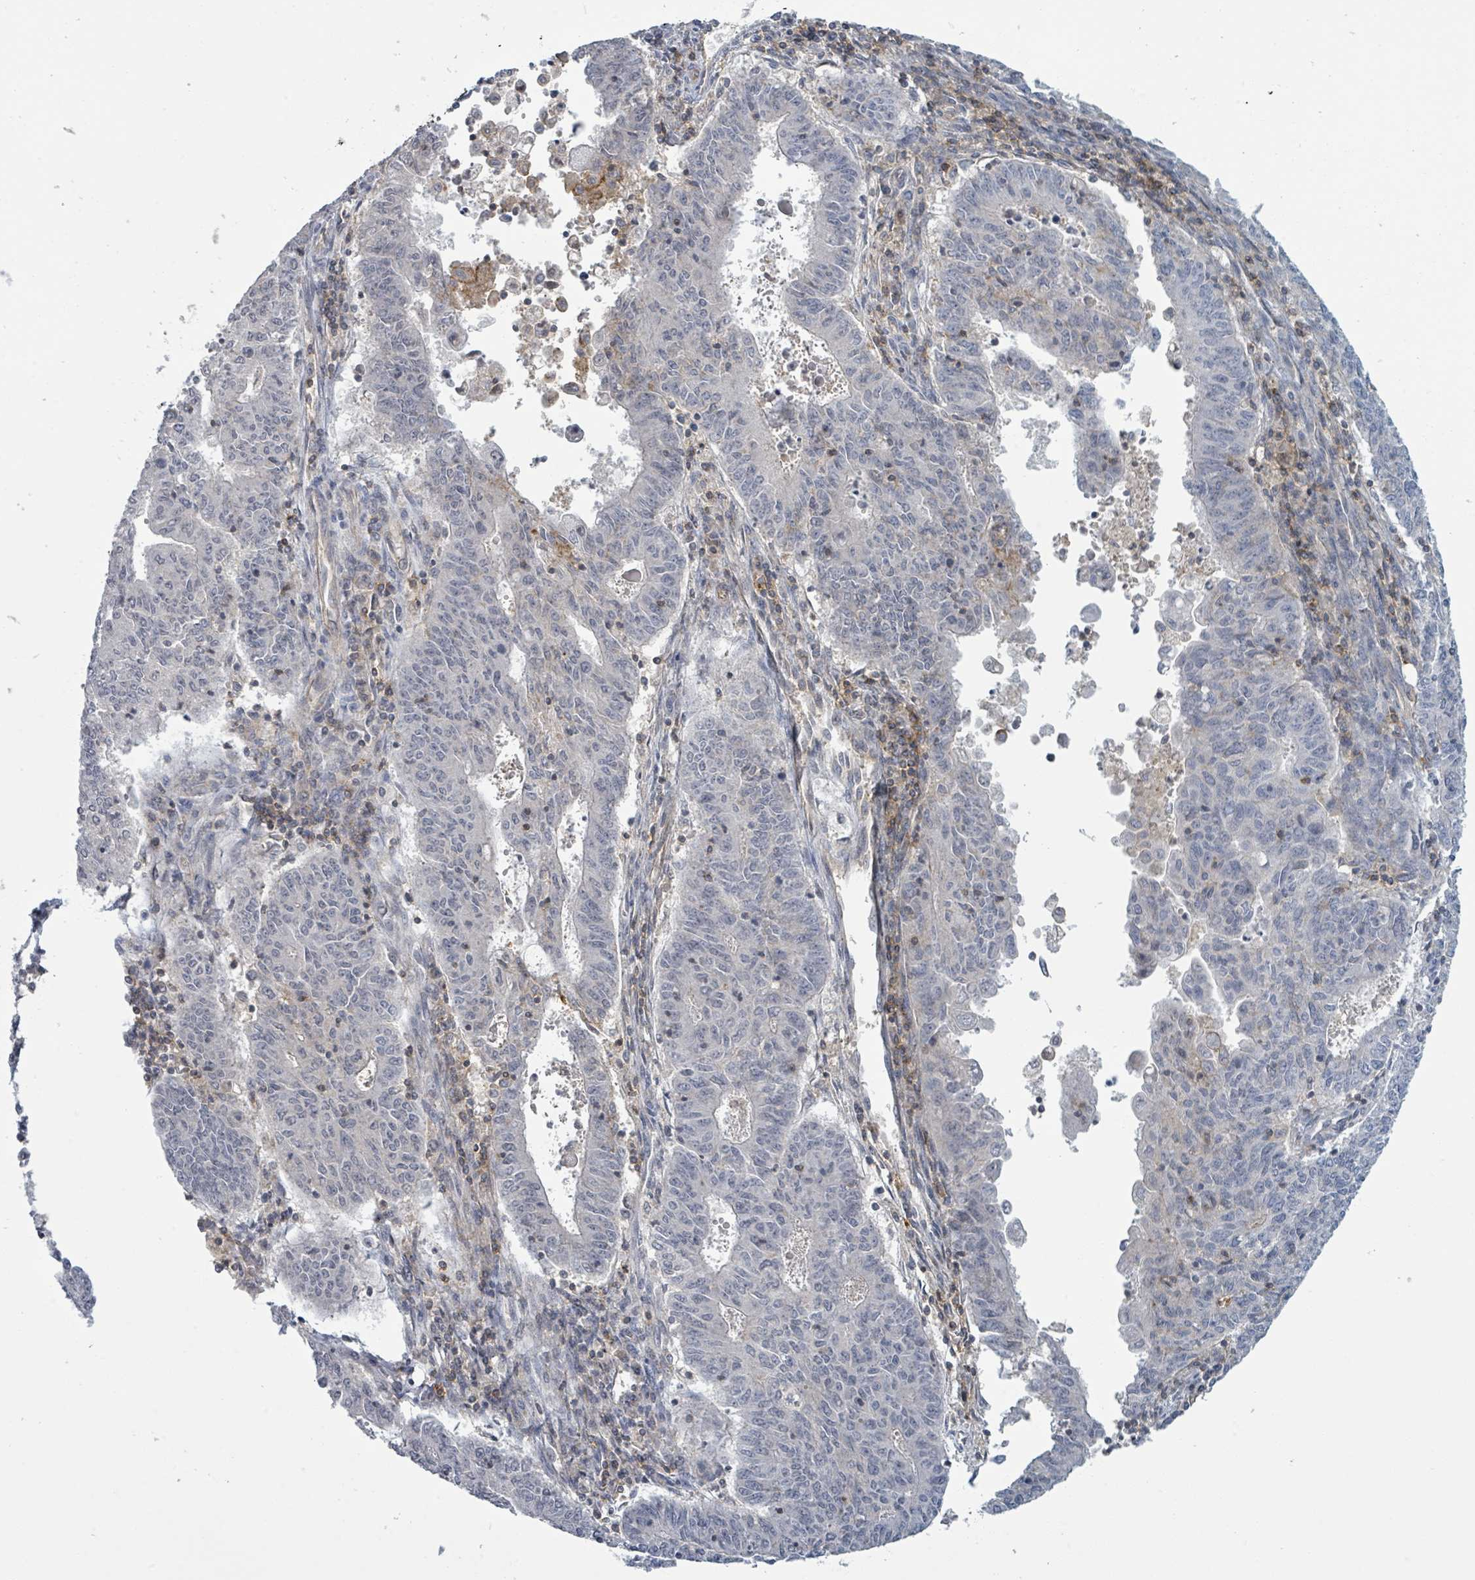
{"staining": {"intensity": "negative", "quantity": "none", "location": "none"}, "tissue": "endometrial cancer", "cell_type": "Tumor cells", "image_type": "cancer", "snomed": [{"axis": "morphology", "description": "Adenocarcinoma, NOS"}, {"axis": "topography", "description": "Endometrium"}], "caption": "Immunohistochemistry (IHC) micrograph of neoplastic tissue: human adenocarcinoma (endometrial) stained with DAB (3,3'-diaminobenzidine) exhibits no significant protein positivity in tumor cells. (DAB (3,3'-diaminobenzidine) immunohistochemistry visualized using brightfield microscopy, high magnification).", "gene": "TNFRSF14", "patient": {"sex": "female", "age": 59}}